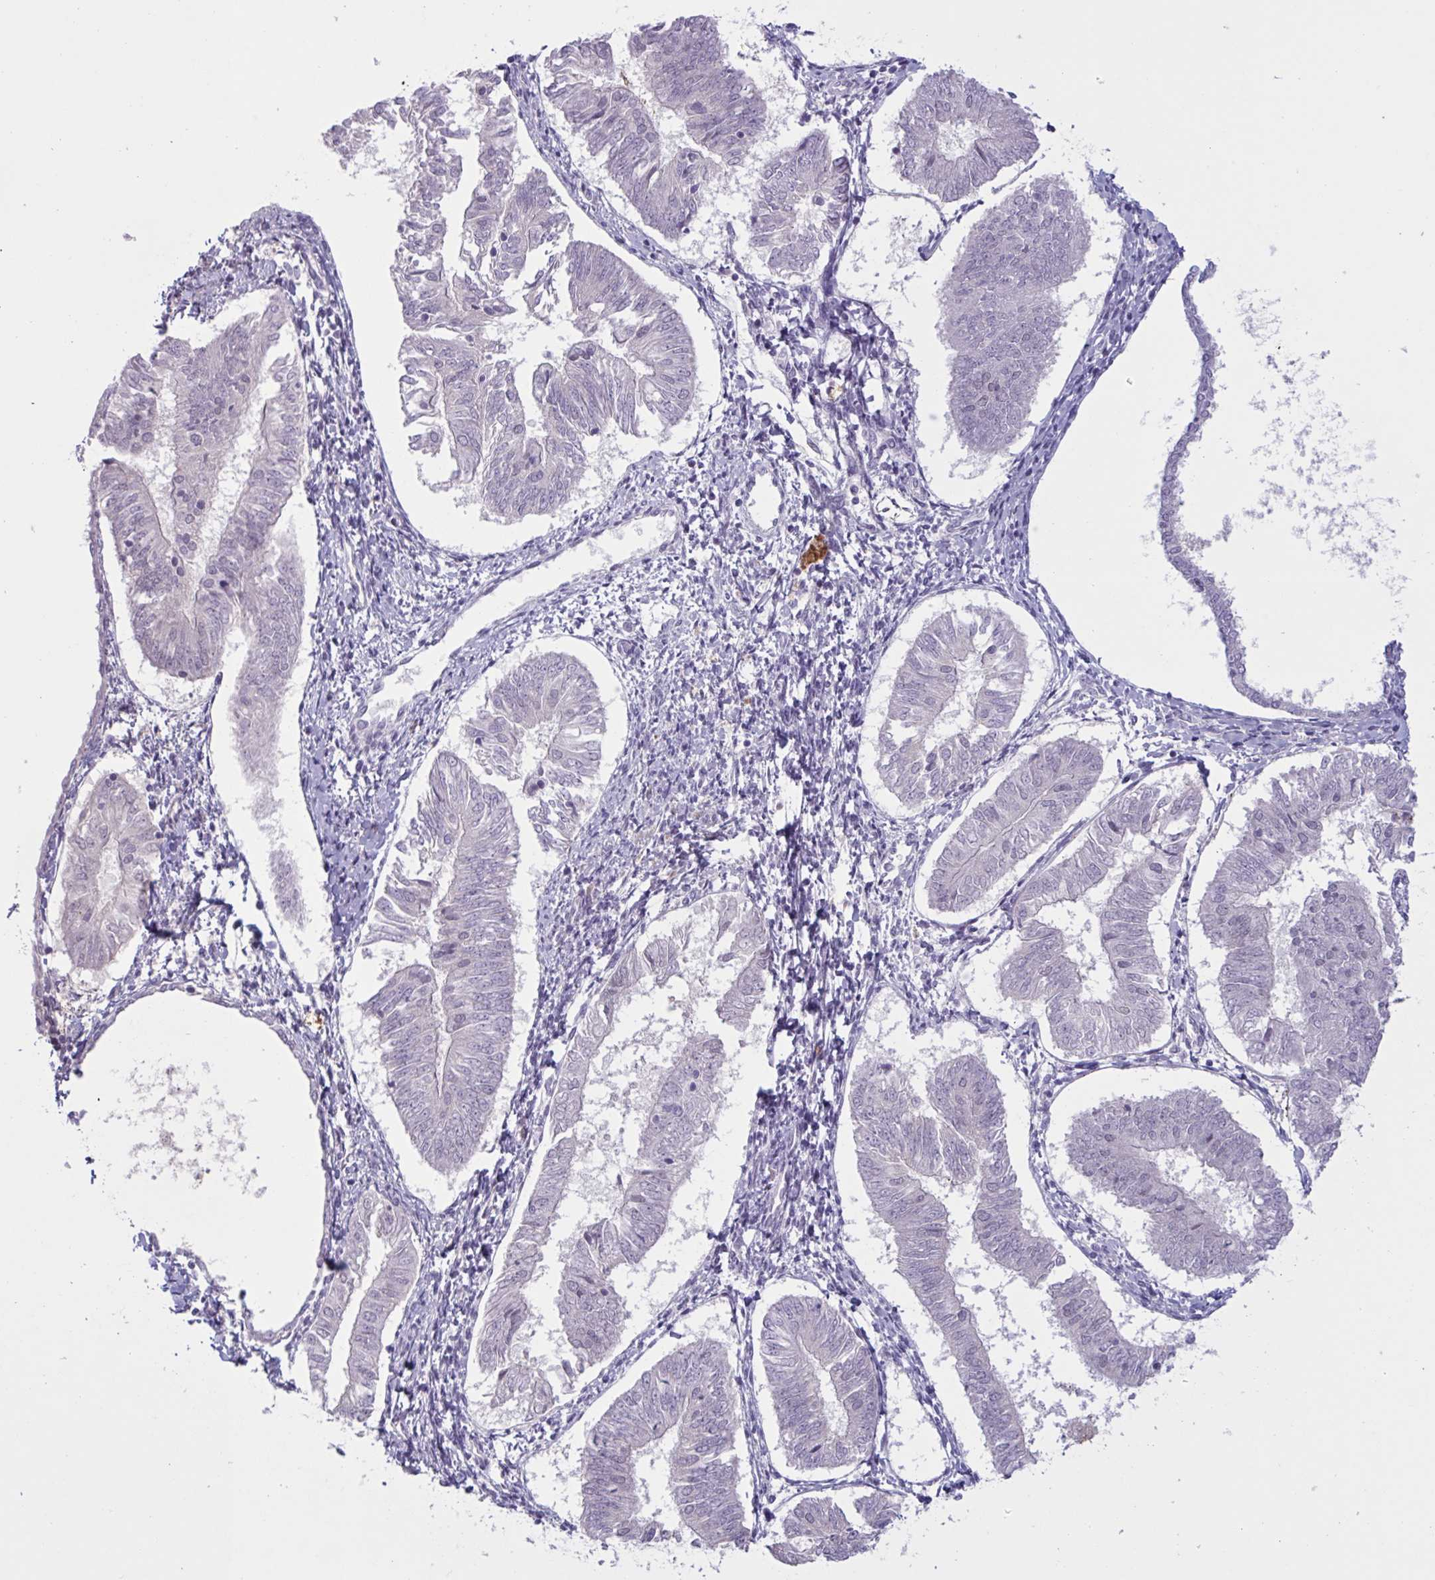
{"staining": {"intensity": "negative", "quantity": "none", "location": "none"}, "tissue": "endometrial cancer", "cell_type": "Tumor cells", "image_type": "cancer", "snomed": [{"axis": "morphology", "description": "Adenocarcinoma, NOS"}, {"axis": "topography", "description": "Endometrium"}], "caption": "This photomicrograph is of endometrial adenocarcinoma stained with immunohistochemistry to label a protein in brown with the nuclei are counter-stained blue. There is no expression in tumor cells. The staining is performed using DAB brown chromogen with nuclei counter-stained in using hematoxylin.", "gene": "RFPL4B", "patient": {"sex": "female", "age": 58}}